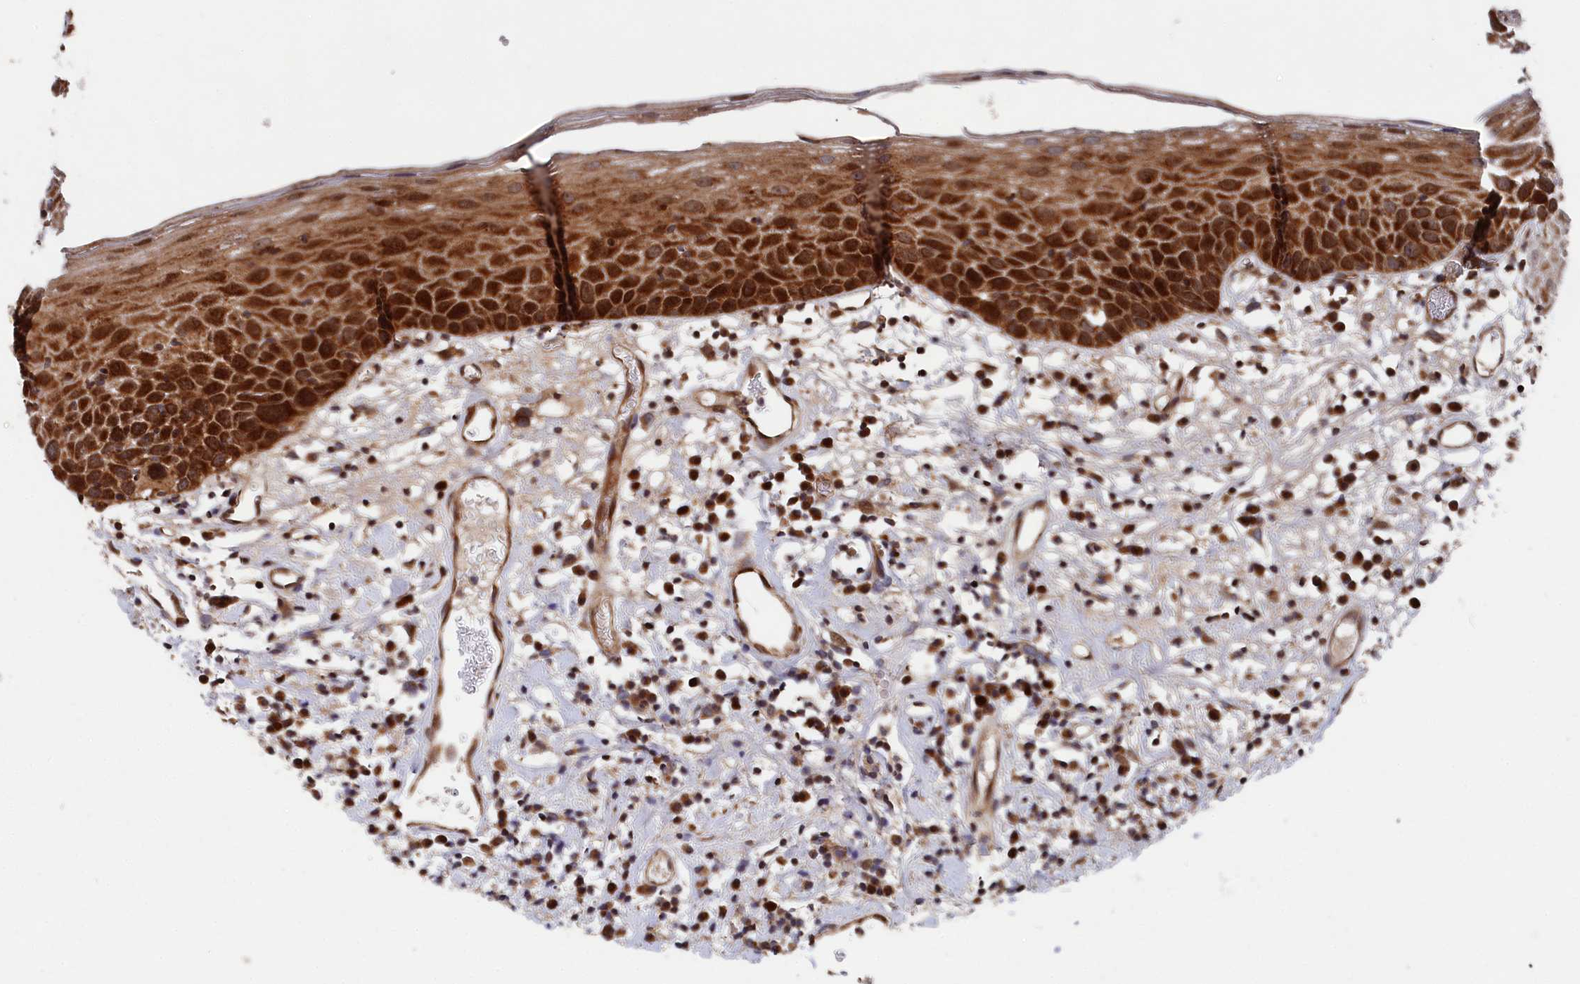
{"staining": {"intensity": "strong", "quantity": "25%-75%", "location": "cytoplasmic/membranous"}, "tissue": "oral mucosa", "cell_type": "Squamous epithelial cells", "image_type": "normal", "snomed": [{"axis": "morphology", "description": "Normal tissue, NOS"}, {"axis": "topography", "description": "Oral tissue"}], "caption": "This image exhibits immunohistochemistry staining of unremarkable oral mucosa, with high strong cytoplasmic/membranous positivity in about 25%-75% of squamous epithelial cells.", "gene": "SUPV3L1", "patient": {"sex": "male", "age": 74}}